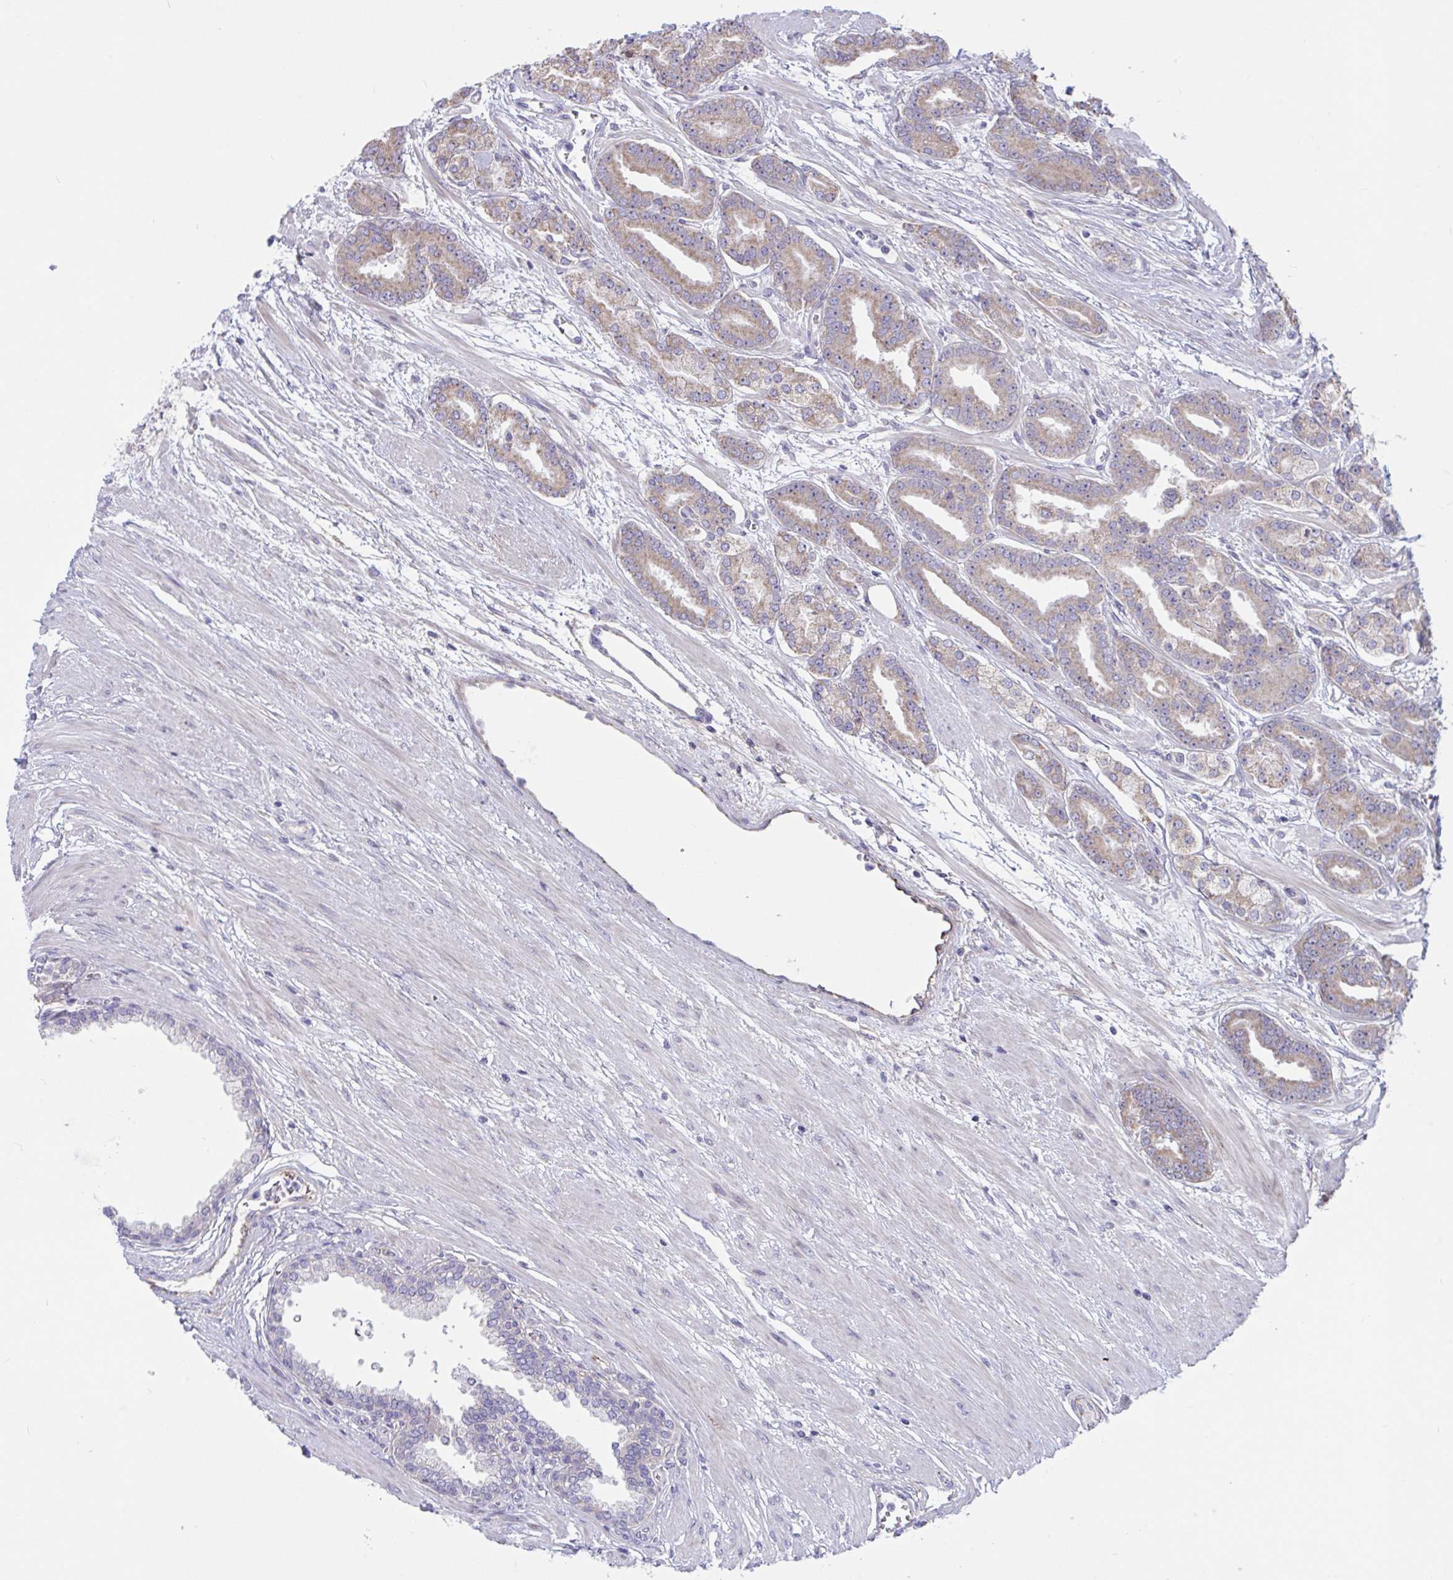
{"staining": {"intensity": "weak", "quantity": "25%-75%", "location": "cytoplasmic/membranous"}, "tissue": "prostate cancer", "cell_type": "Tumor cells", "image_type": "cancer", "snomed": [{"axis": "morphology", "description": "Adenocarcinoma, High grade"}, {"axis": "topography", "description": "Prostate"}], "caption": "Immunohistochemical staining of adenocarcinoma (high-grade) (prostate) exhibits low levels of weak cytoplasmic/membranous protein expression in approximately 25%-75% of tumor cells.", "gene": "IL37", "patient": {"sex": "male", "age": 60}}